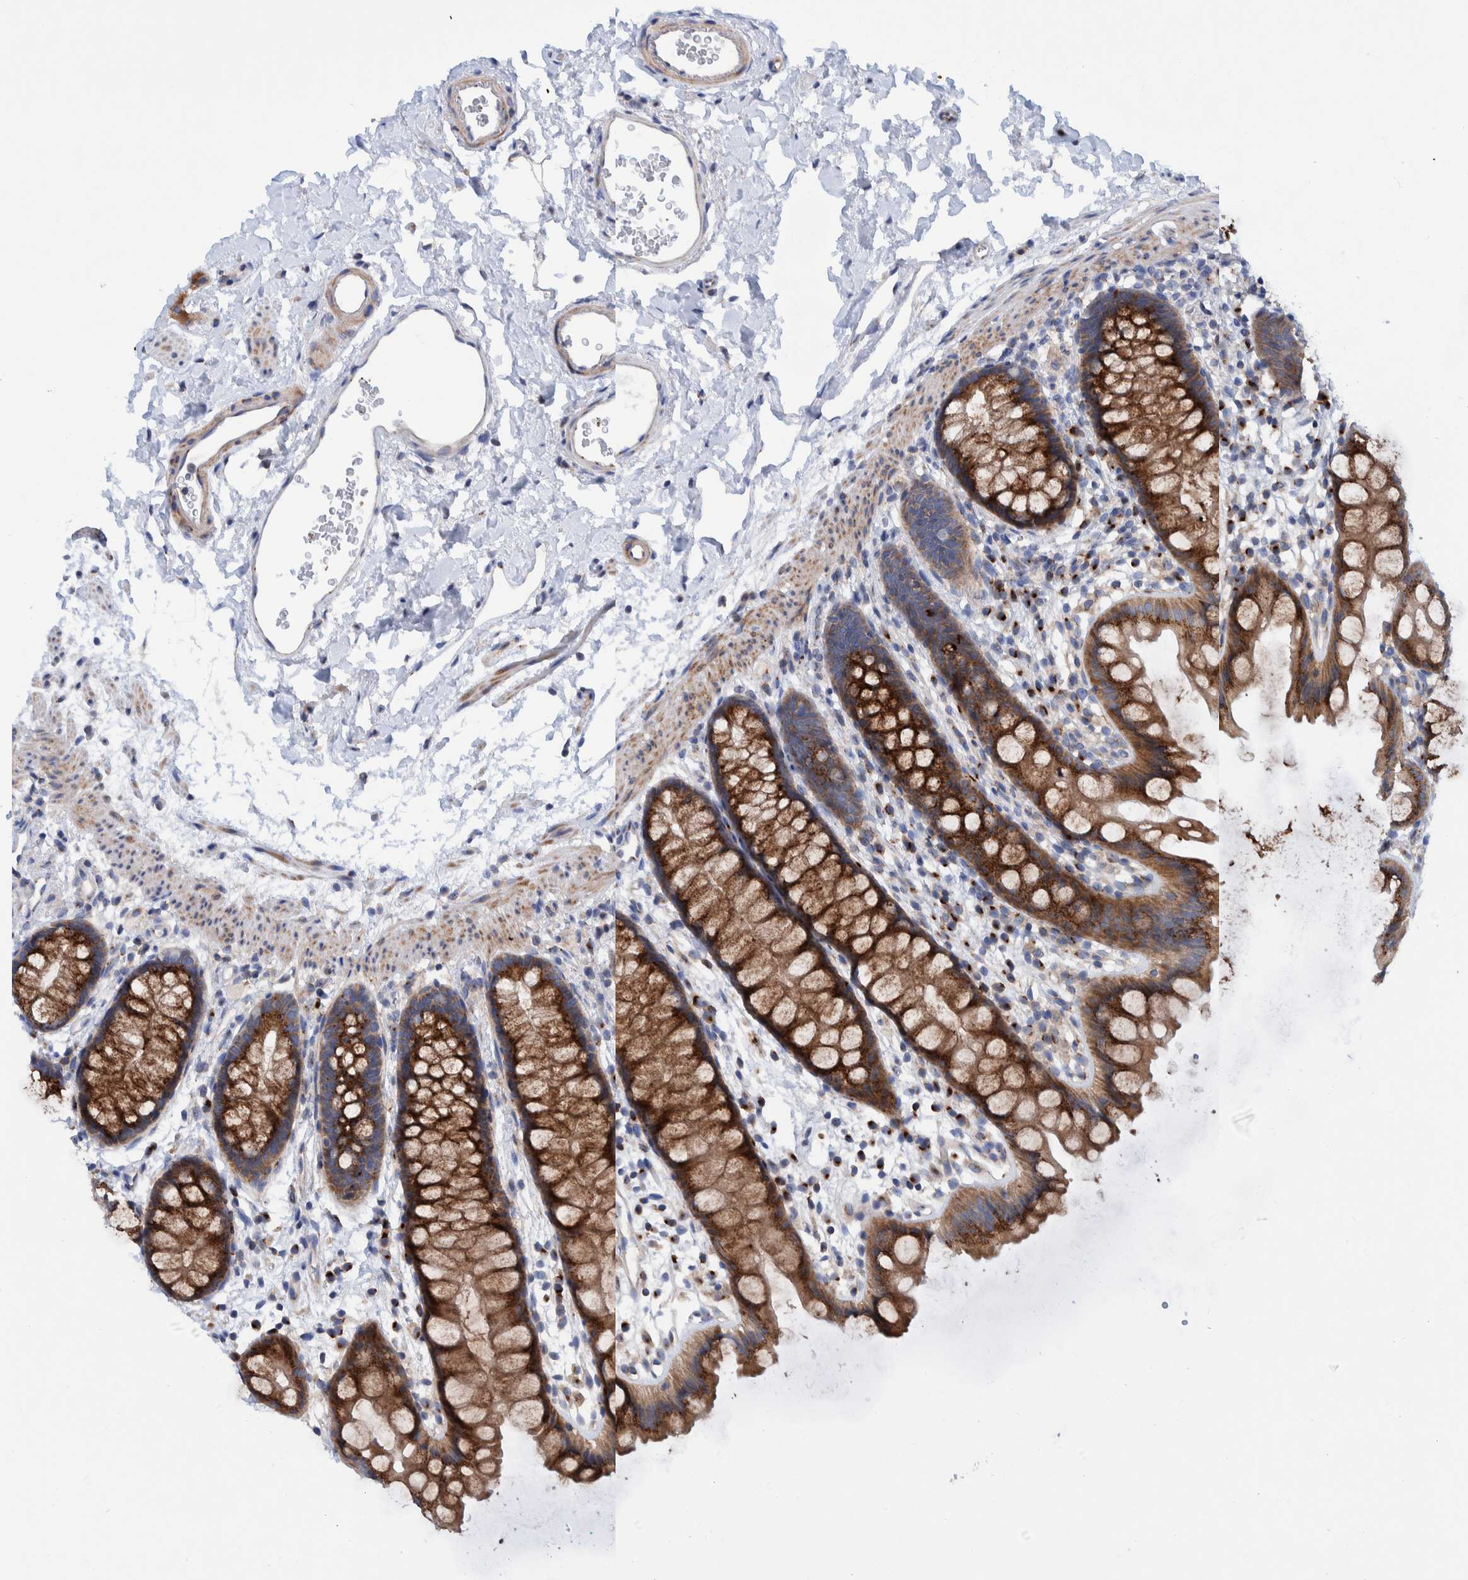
{"staining": {"intensity": "strong", "quantity": ">75%", "location": "cytoplasmic/membranous"}, "tissue": "rectum", "cell_type": "Glandular cells", "image_type": "normal", "snomed": [{"axis": "morphology", "description": "Normal tissue, NOS"}, {"axis": "topography", "description": "Rectum"}], "caption": "The micrograph demonstrates immunohistochemical staining of benign rectum. There is strong cytoplasmic/membranous positivity is identified in about >75% of glandular cells. (IHC, brightfield microscopy, high magnification).", "gene": "TRIM58", "patient": {"sex": "female", "age": 65}}